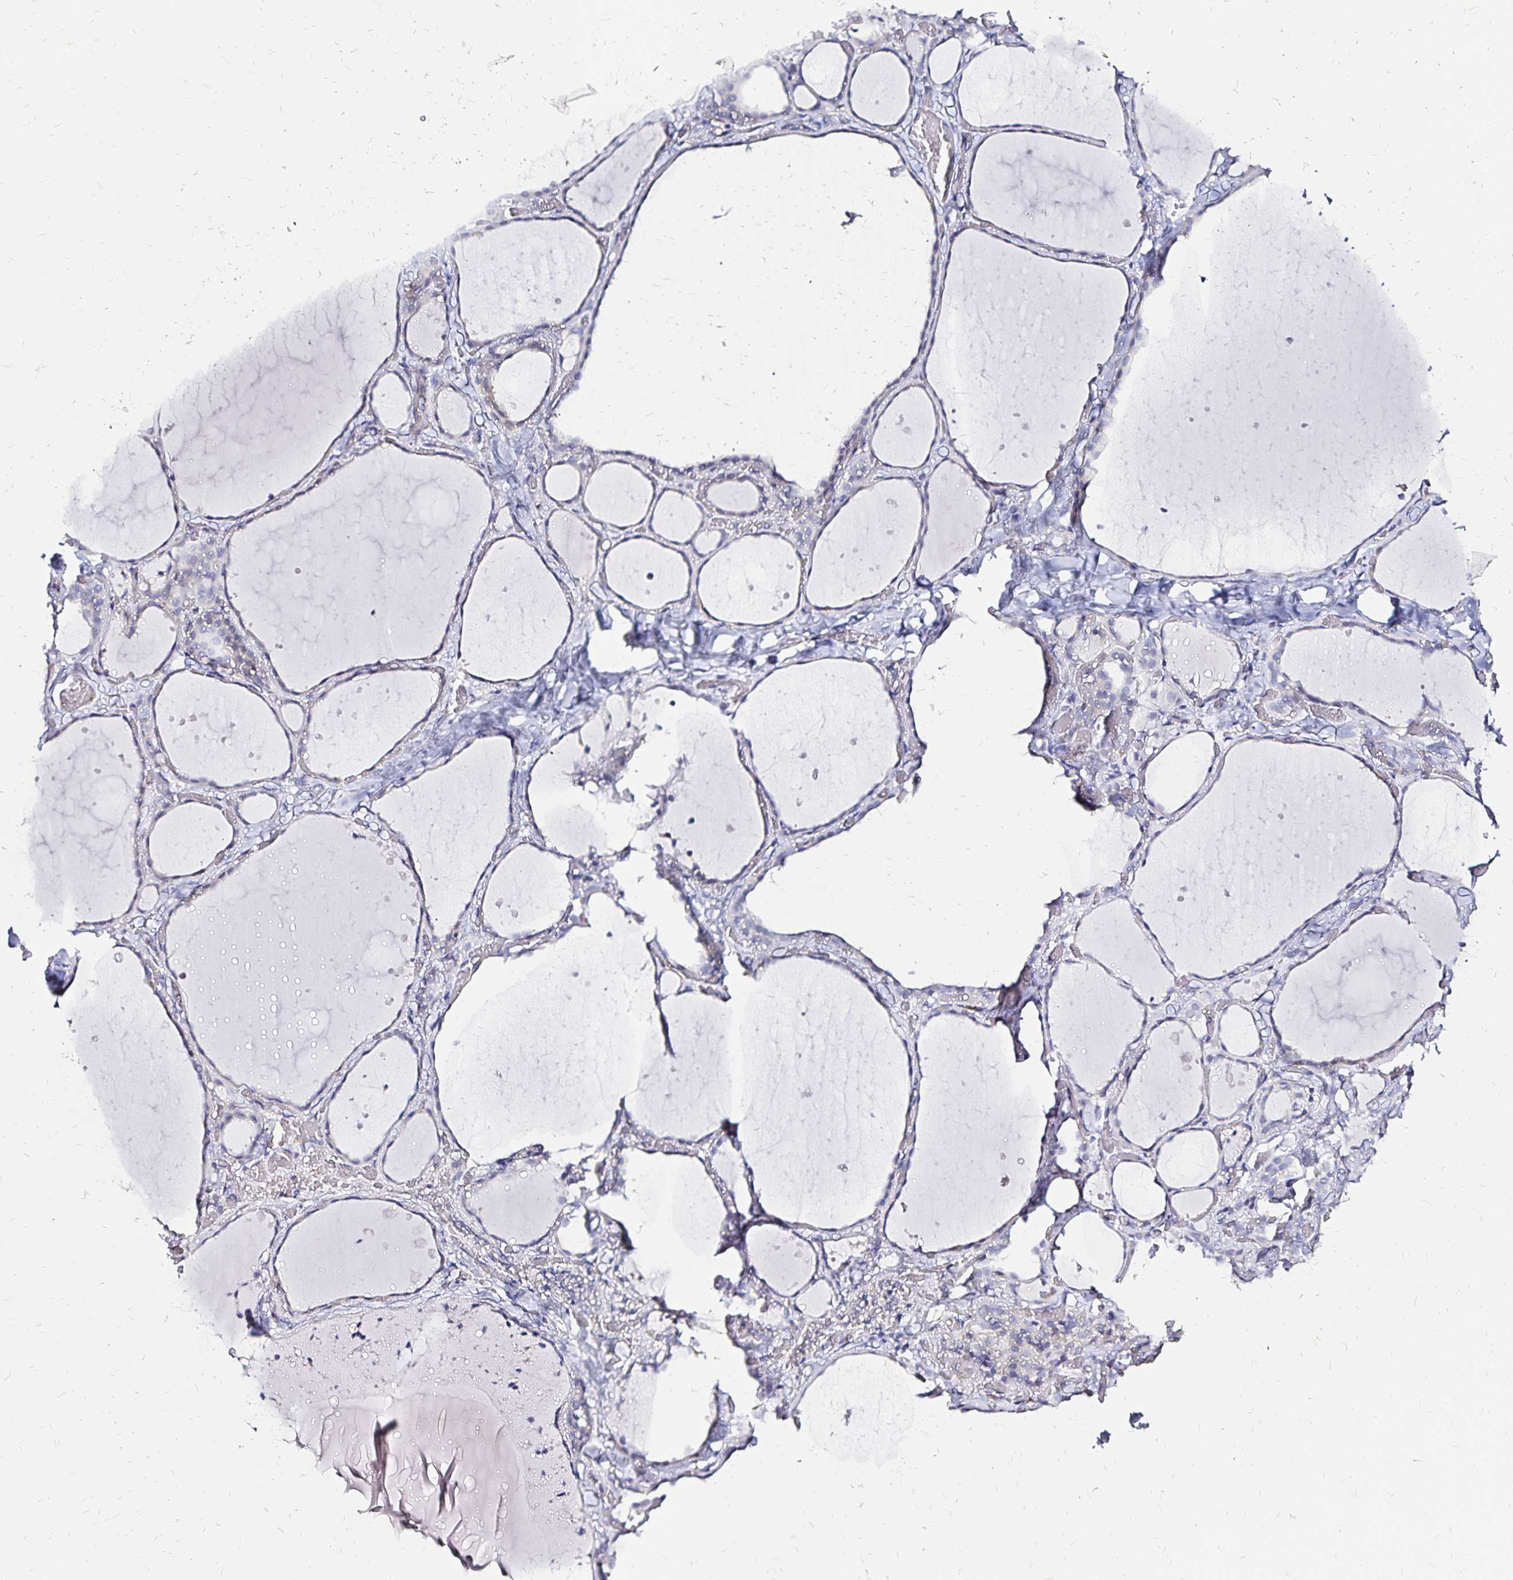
{"staining": {"intensity": "negative", "quantity": "none", "location": "none"}, "tissue": "thyroid gland", "cell_type": "Glandular cells", "image_type": "normal", "snomed": [{"axis": "morphology", "description": "Normal tissue, NOS"}, {"axis": "topography", "description": "Thyroid gland"}], "caption": "Protein analysis of benign thyroid gland exhibits no significant staining in glandular cells. Nuclei are stained in blue.", "gene": "SLC5A1", "patient": {"sex": "female", "age": 36}}